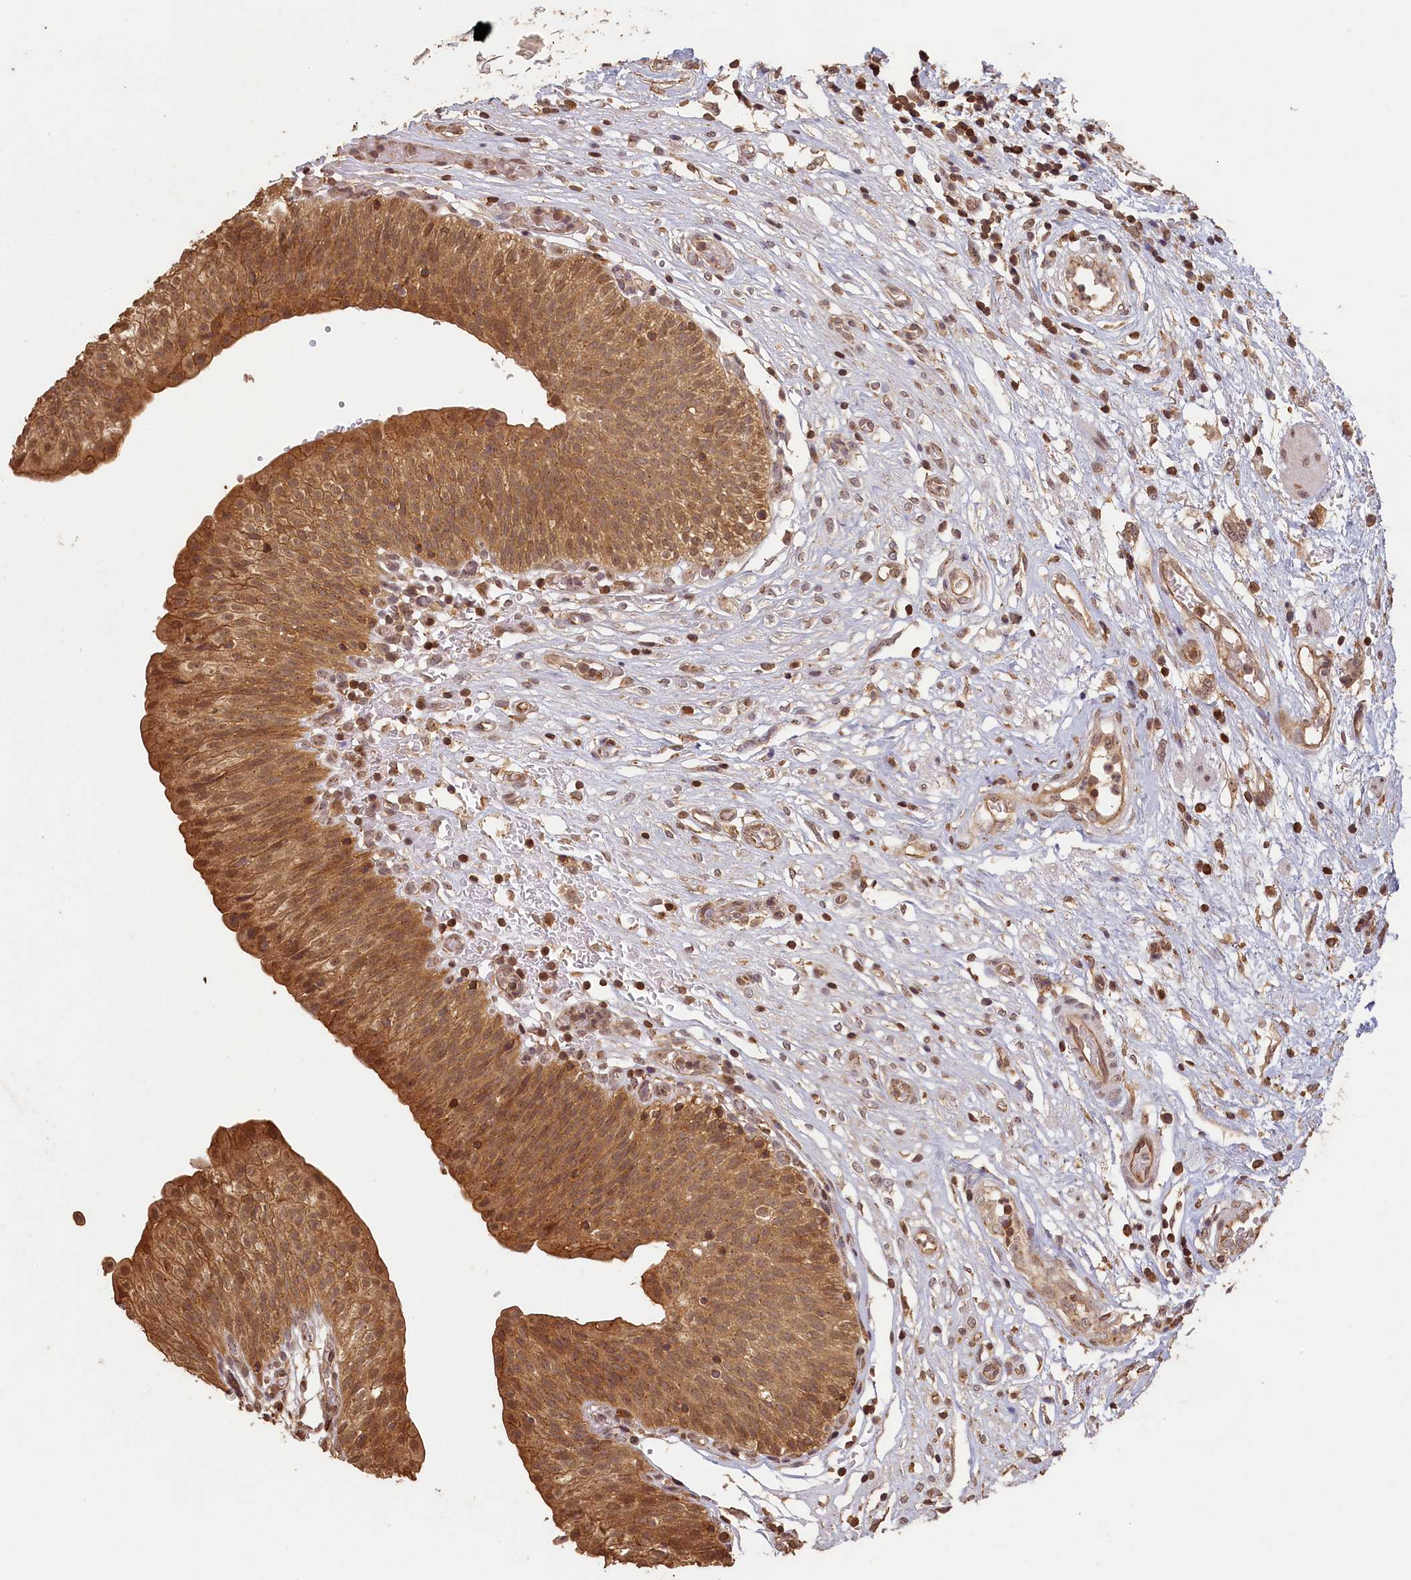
{"staining": {"intensity": "moderate", "quantity": ">75%", "location": "cytoplasmic/membranous,nuclear"}, "tissue": "urinary bladder", "cell_type": "Urothelial cells", "image_type": "normal", "snomed": [{"axis": "morphology", "description": "Normal tissue, NOS"}, {"axis": "topography", "description": "Urinary bladder"}], "caption": "Protein staining by immunohistochemistry demonstrates moderate cytoplasmic/membranous,nuclear expression in about >75% of urothelial cells in normal urinary bladder.", "gene": "MADD", "patient": {"sex": "male", "age": 55}}